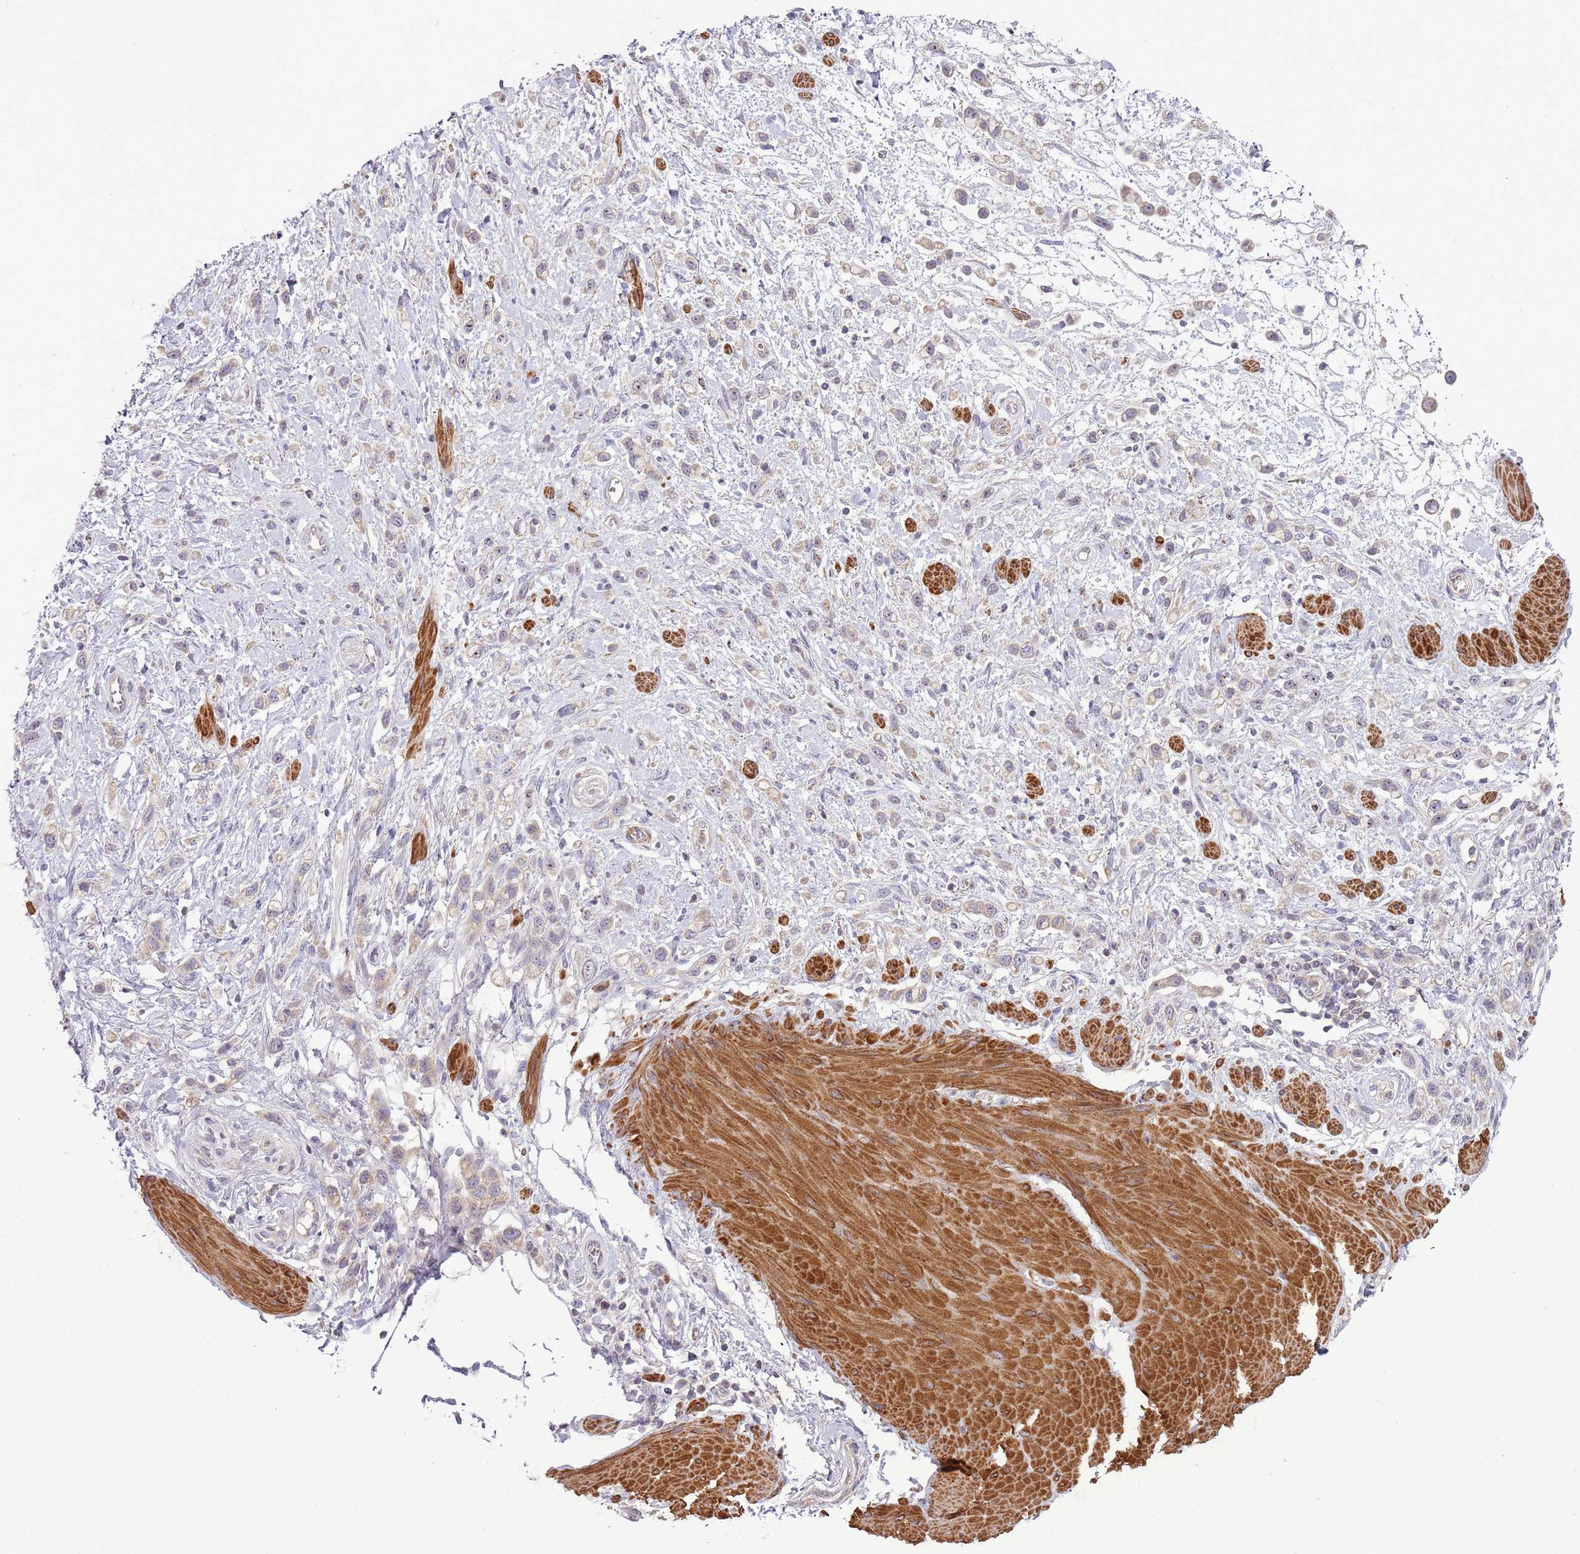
{"staining": {"intensity": "weak", "quantity": "<25%", "location": "cytoplasmic/membranous"}, "tissue": "stomach cancer", "cell_type": "Tumor cells", "image_type": "cancer", "snomed": [{"axis": "morphology", "description": "Adenocarcinoma, NOS"}, {"axis": "topography", "description": "Stomach"}], "caption": "Immunohistochemistry micrograph of human stomach cancer (adenocarcinoma) stained for a protein (brown), which reveals no positivity in tumor cells. (IHC, brightfield microscopy, high magnification).", "gene": "DTD2", "patient": {"sex": "female", "age": 65}}